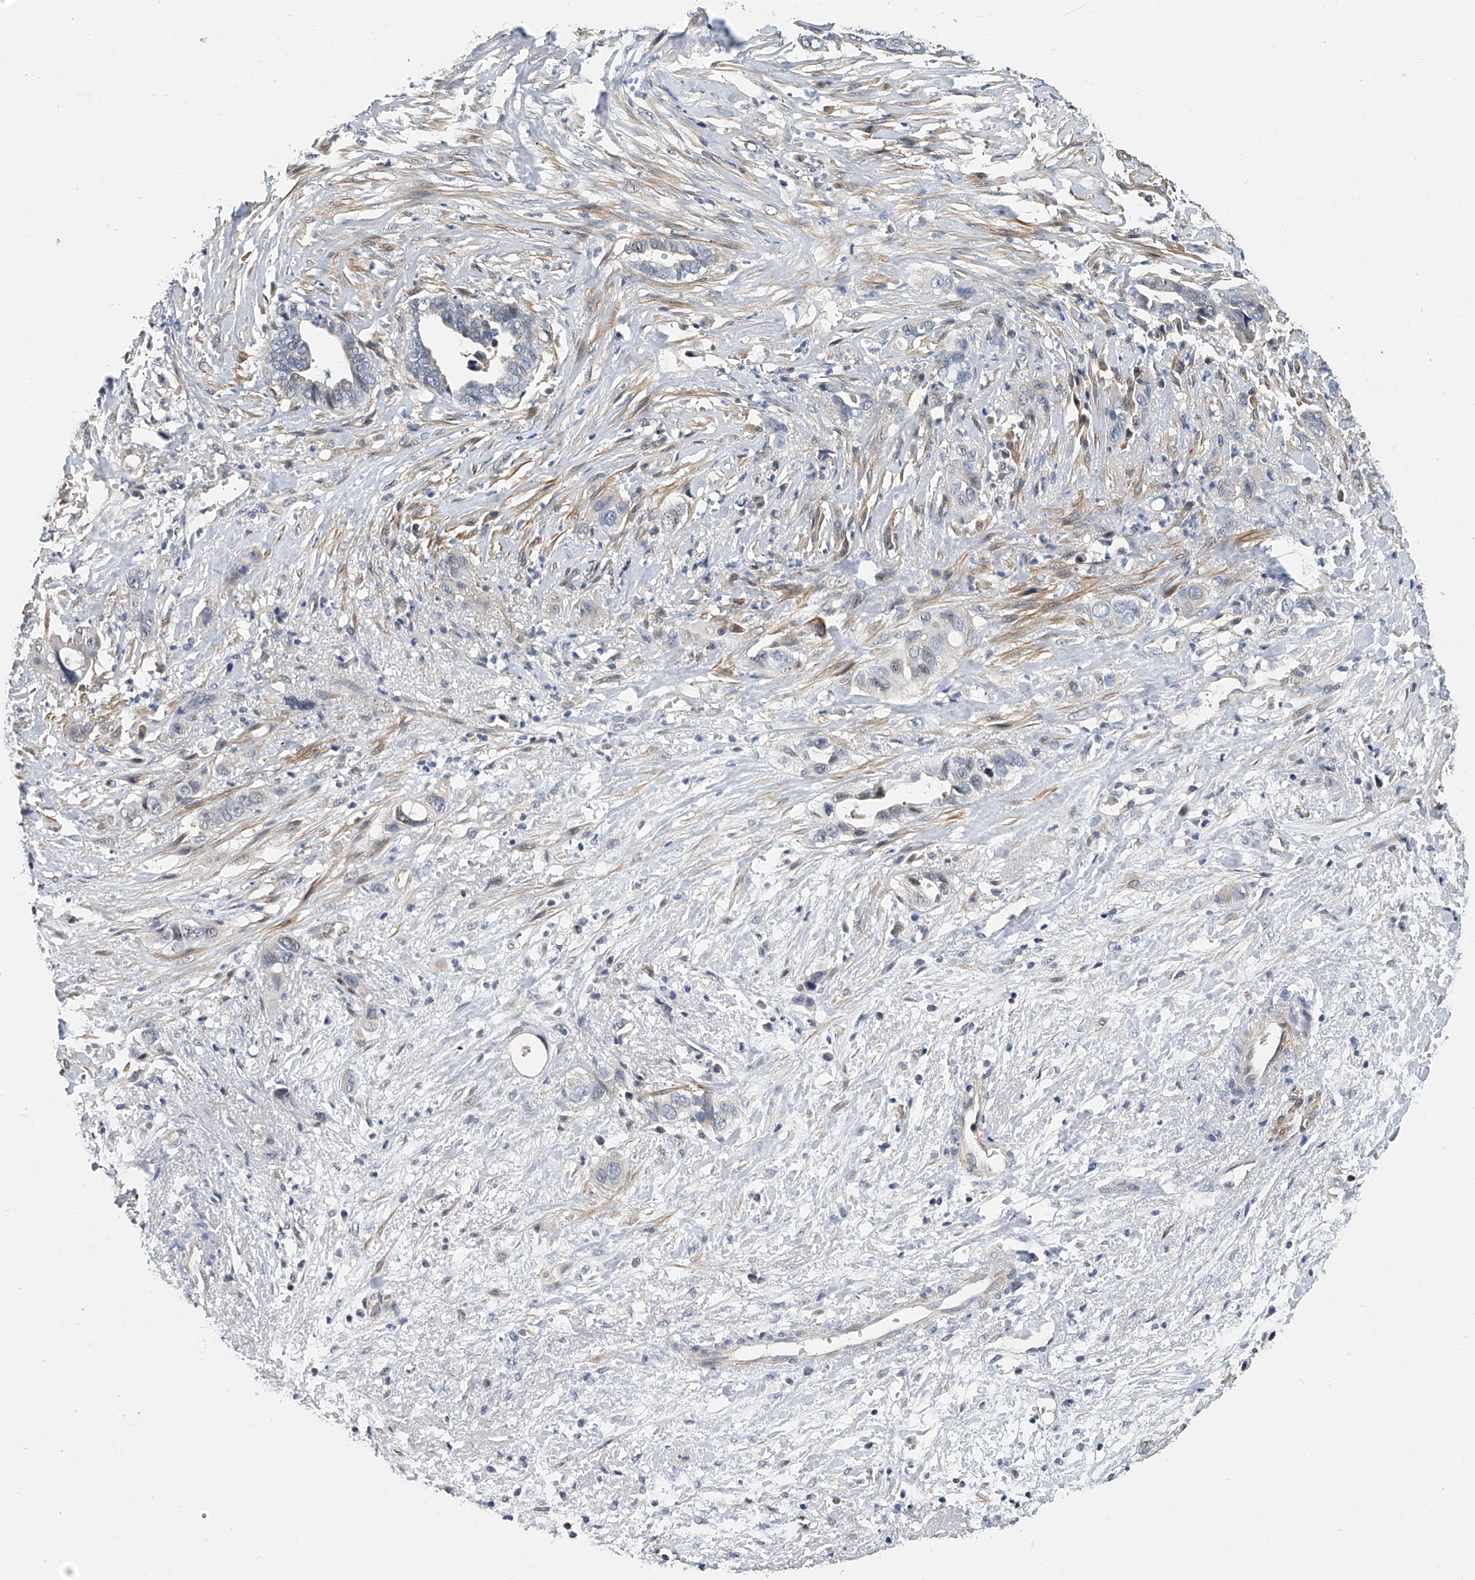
{"staining": {"intensity": "negative", "quantity": "none", "location": "none"}, "tissue": "liver cancer", "cell_type": "Tumor cells", "image_type": "cancer", "snomed": [{"axis": "morphology", "description": "Cholangiocarcinoma"}, {"axis": "topography", "description": "Liver"}], "caption": "High power microscopy micrograph of an IHC micrograph of liver cholangiocarcinoma, revealing no significant positivity in tumor cells.", "gene": "CD200", "patient": {"sex": "female", "age": 79}}